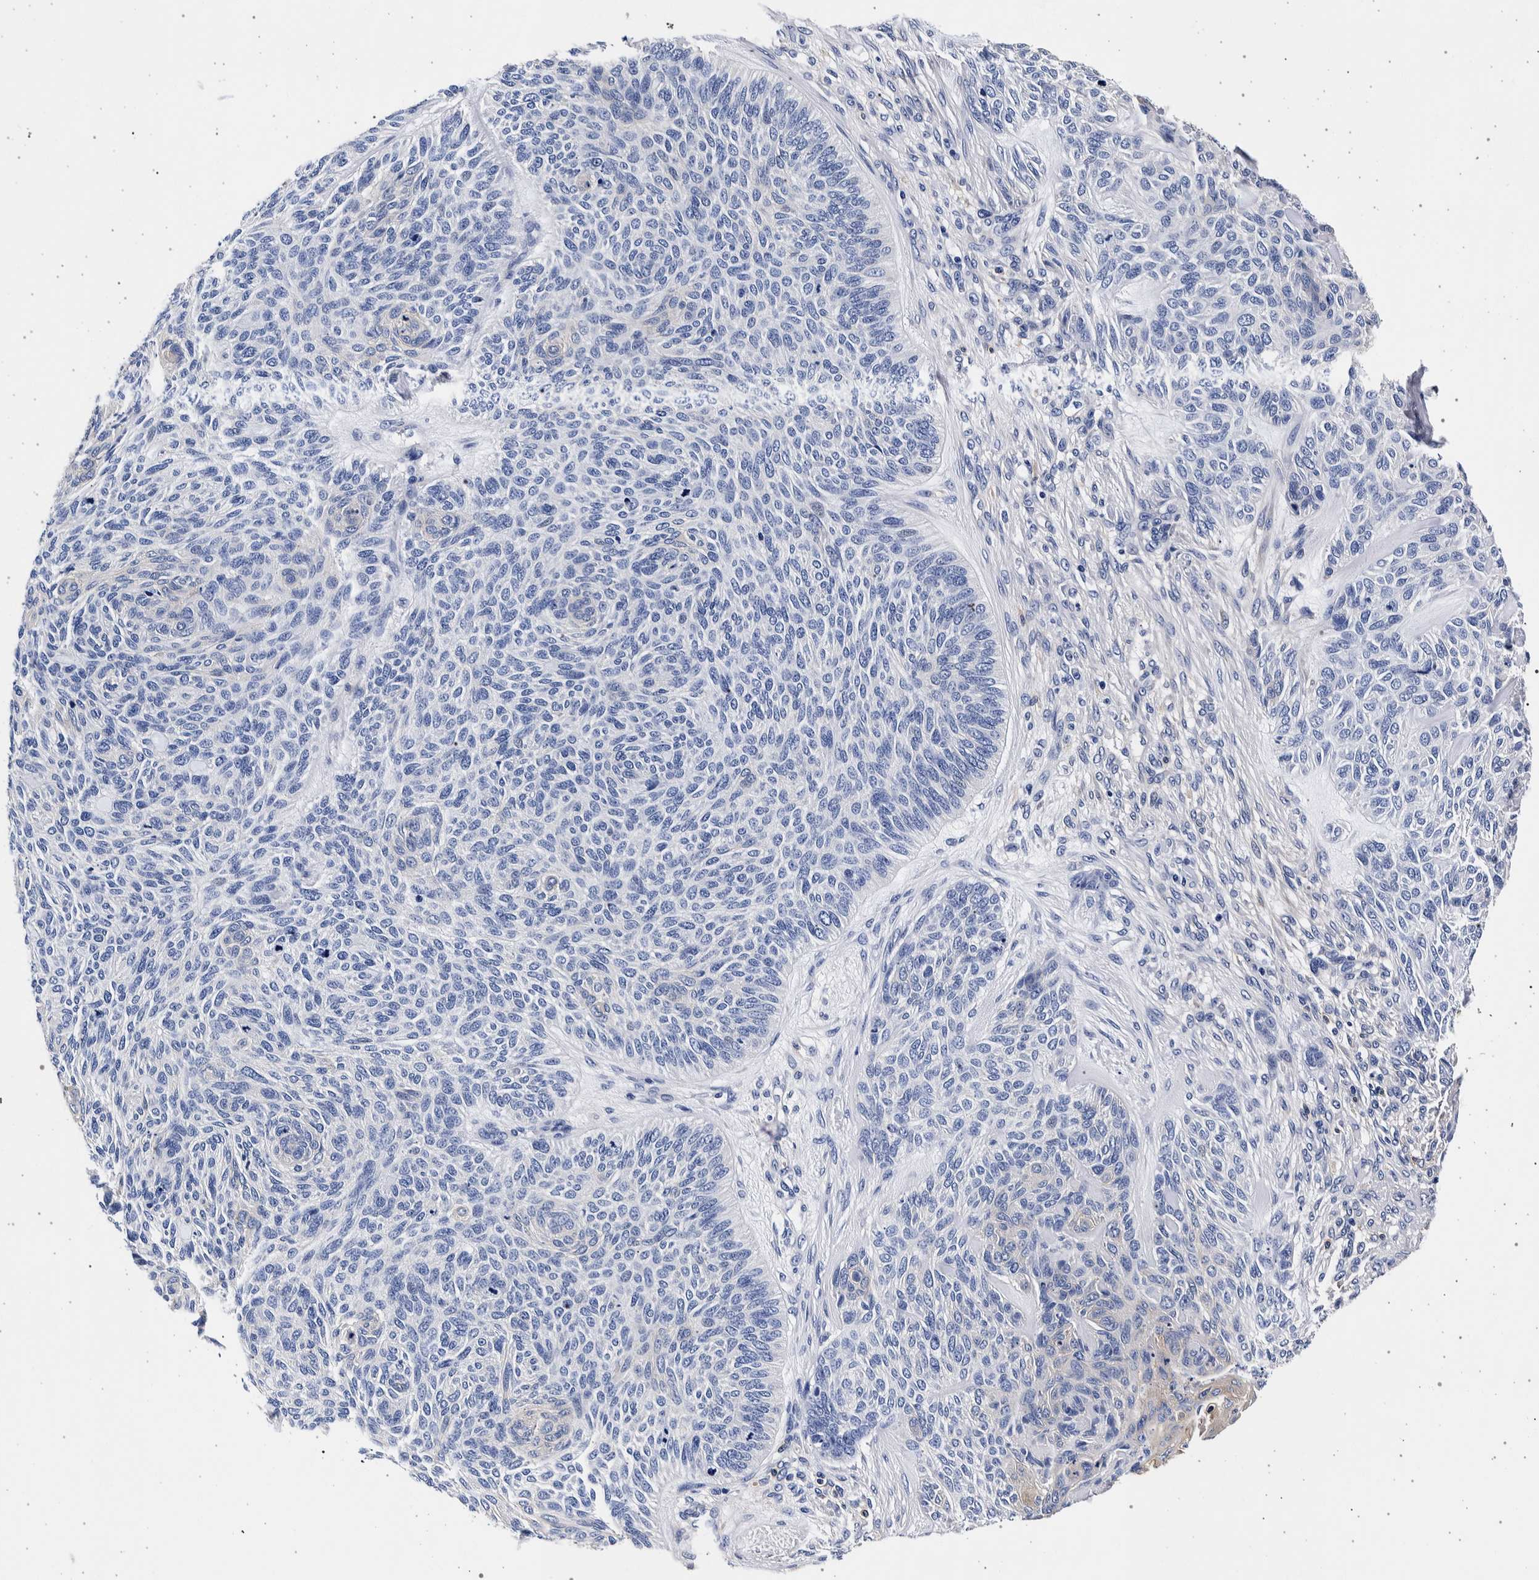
{"staining": {"intensity": "negative", "quantity": "none", "location": "none"}, "tissue": "skin cancer", "cell_type": "Tumor cells", "image_type": "cancer", "snomed": [{"axis": "morphology", "description": "Basal cell carcinoma"}, {"axis": "topography", "description": "Skin"}], "caption": "A histopathology image of skin basal cell carcinoma stained for a protein exhibits no brown staining in tumor cells.", "gene": "NIBAN2", "patient": {"sex": "male", "age": 55}}